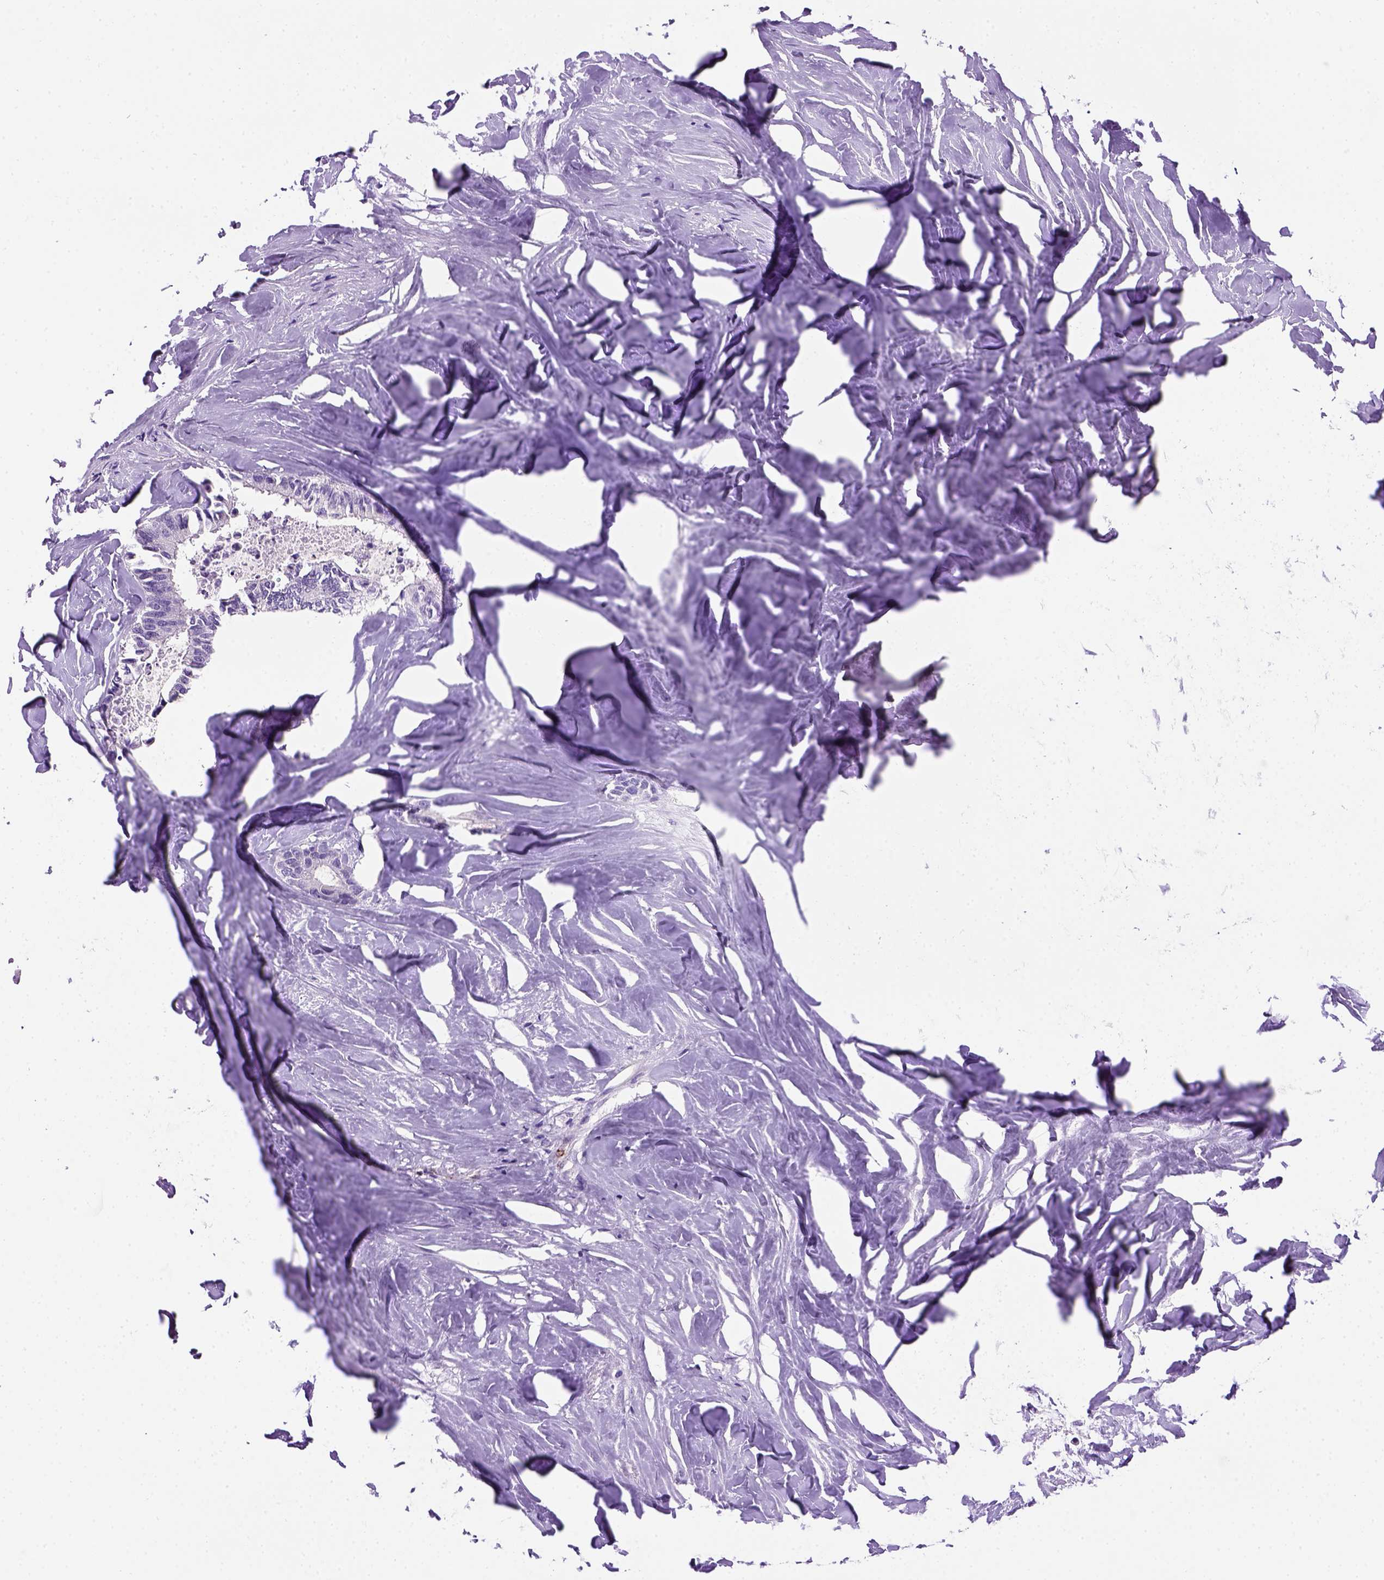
{"staining": {"intensity": "negative", "quantity": "none", "location": "none"}, "tissue": "colorectal cancer", "cell_type": "Tumor cells", "image_type": "cancer", "snomed": [{"axis": "morphology", "description": "Adenocarcinoma, NOS"}, {"axis": "topography", "description": "Colon"}, {"axis": "topography", "description": "Rectum"}], "caption": "Immunohistochemical staining of human adenocarcinoma (colorectal) reveals no significant positivity in tumor cells. (DAB immunohistochemistry, high magnification).", "gene": "VWF", "patient": {"sex": "male", "age": 57}}